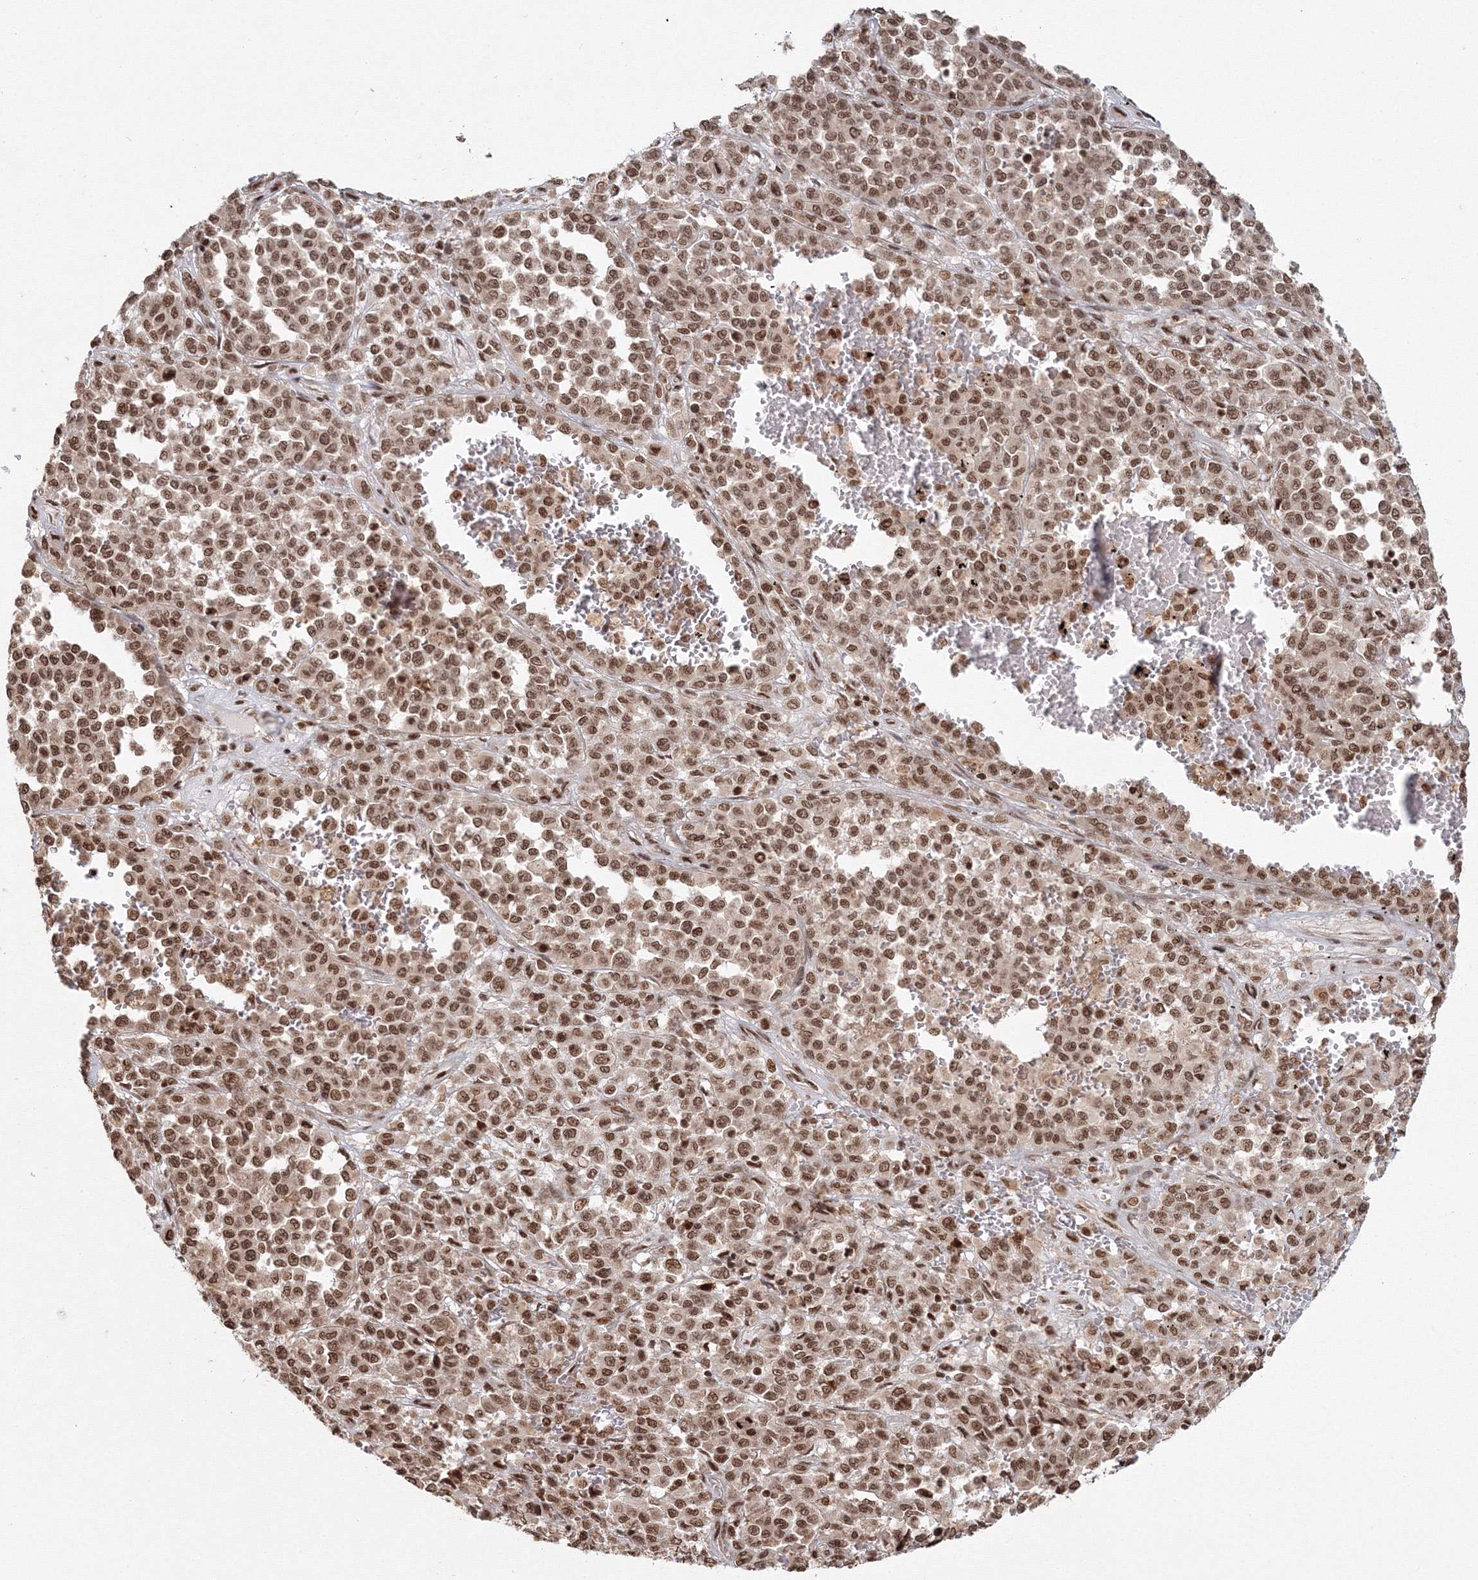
{"staining": {"intensity": "moderate", "quantity": ">75%", "location": "nuclear"}, "tissue": "melanoma", "cell_type": "Tumor cells", "image_type": "cancer", "snomed": [{"axis": "morphology", "description": "Malignant melanoma, Metastatic site"}, {"axis": "topography", "description": "Pancreas"}], "caption": "Melanoma stained with a brown dye displays moderate nuclear positive staining in approximately >75% of tumor cells.", "gene": "KIF20A", "patient": {"sex": "female", "age": 30}}